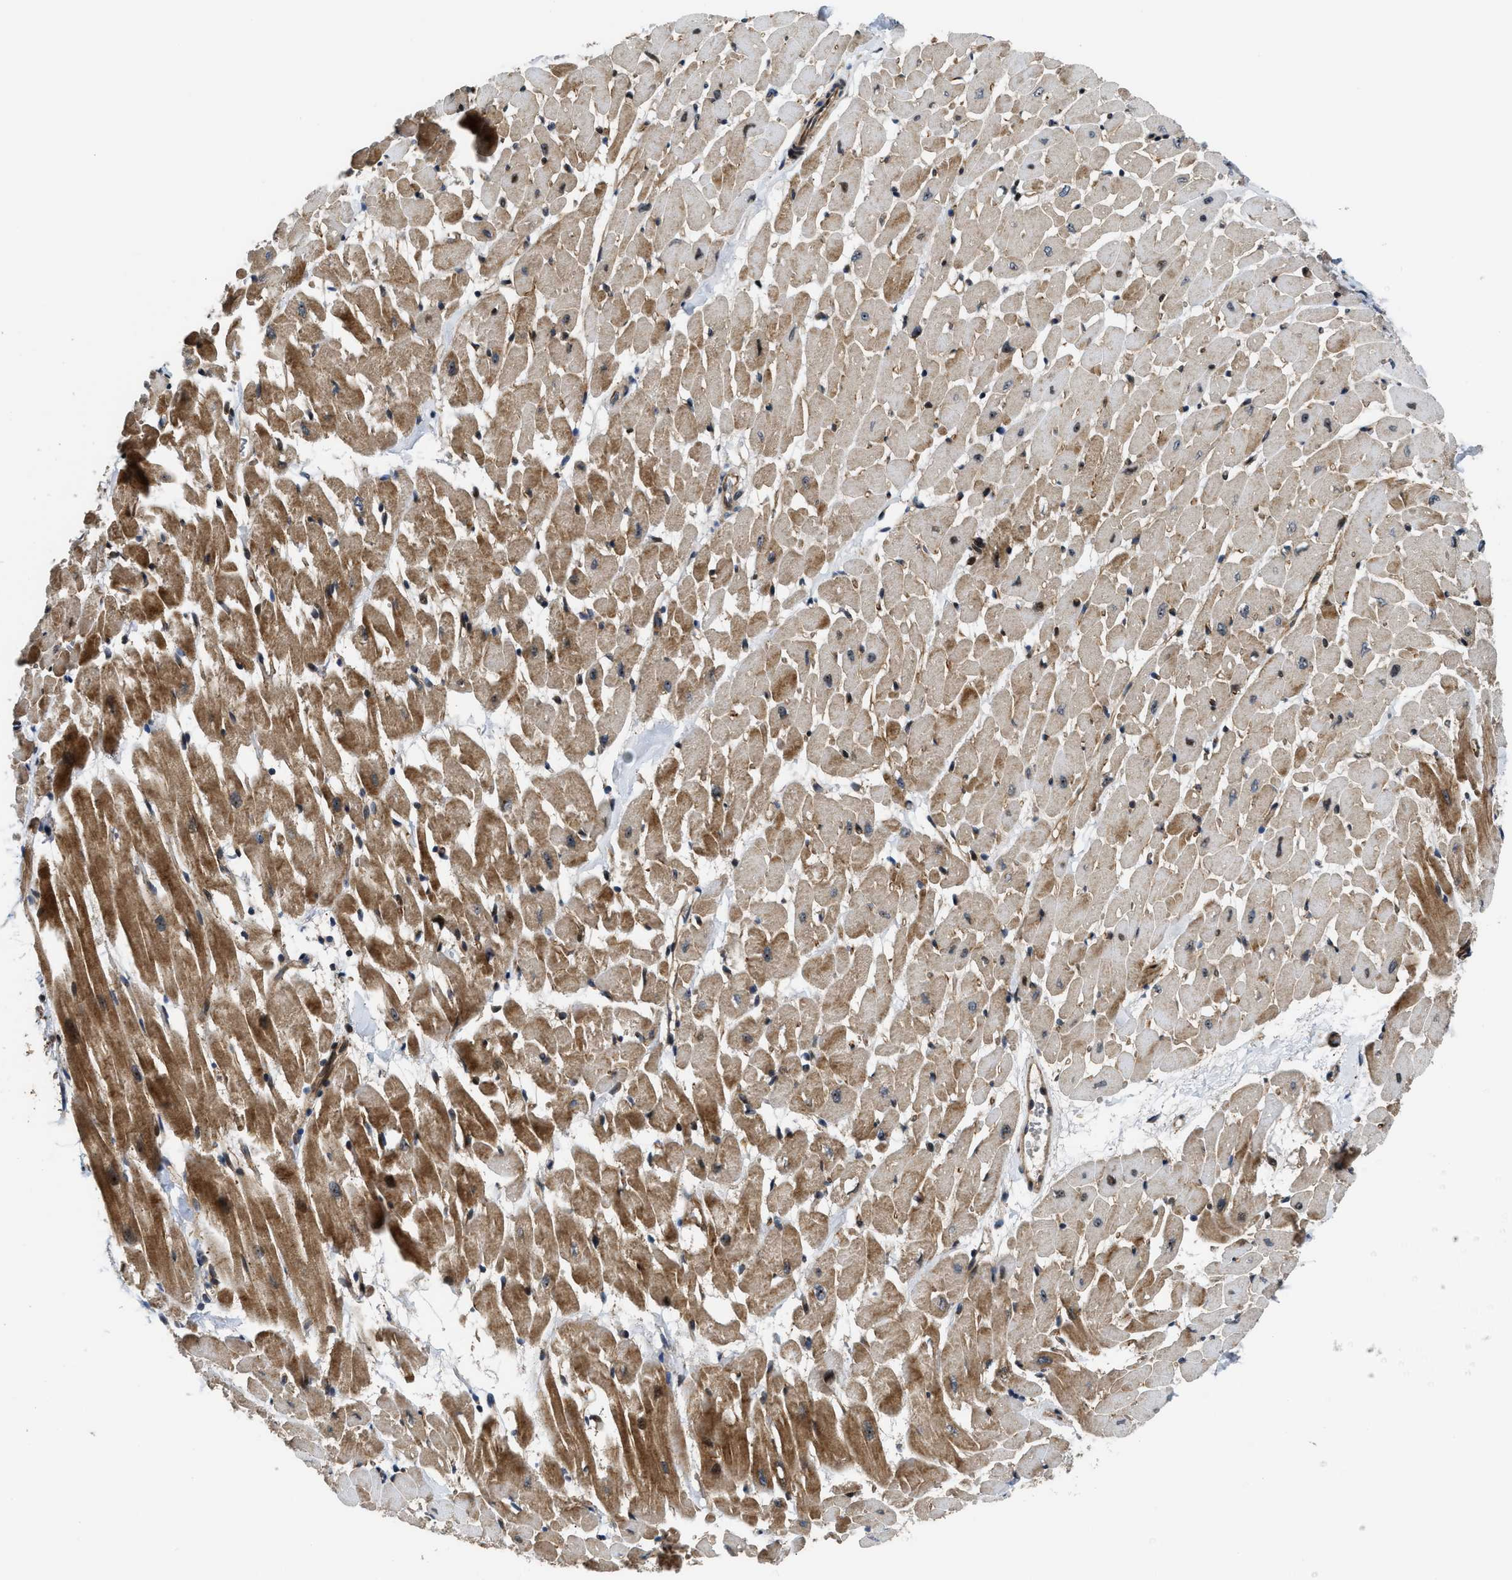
{"staining": {"intensity": "moderate", "quantity": ">75%", "location": "cytoplasmic/membranous"}, "tissue": "heart muscle", "cell_type": "Cardiomyocytes", "image_type": "normal", "snomed": [{"axis": "morphology", "description": "Normal tissue, NOS"}, {"axis": "topography", "description": "Heart"}], "caption": "Protein analysis of benign heart muscle shows moderate cytoplasmic/membranous expression in approximately >75% of cardiomyocytes.", "gene": "ALDH3A2", "patient": {"sex": "male", "age": 45}}